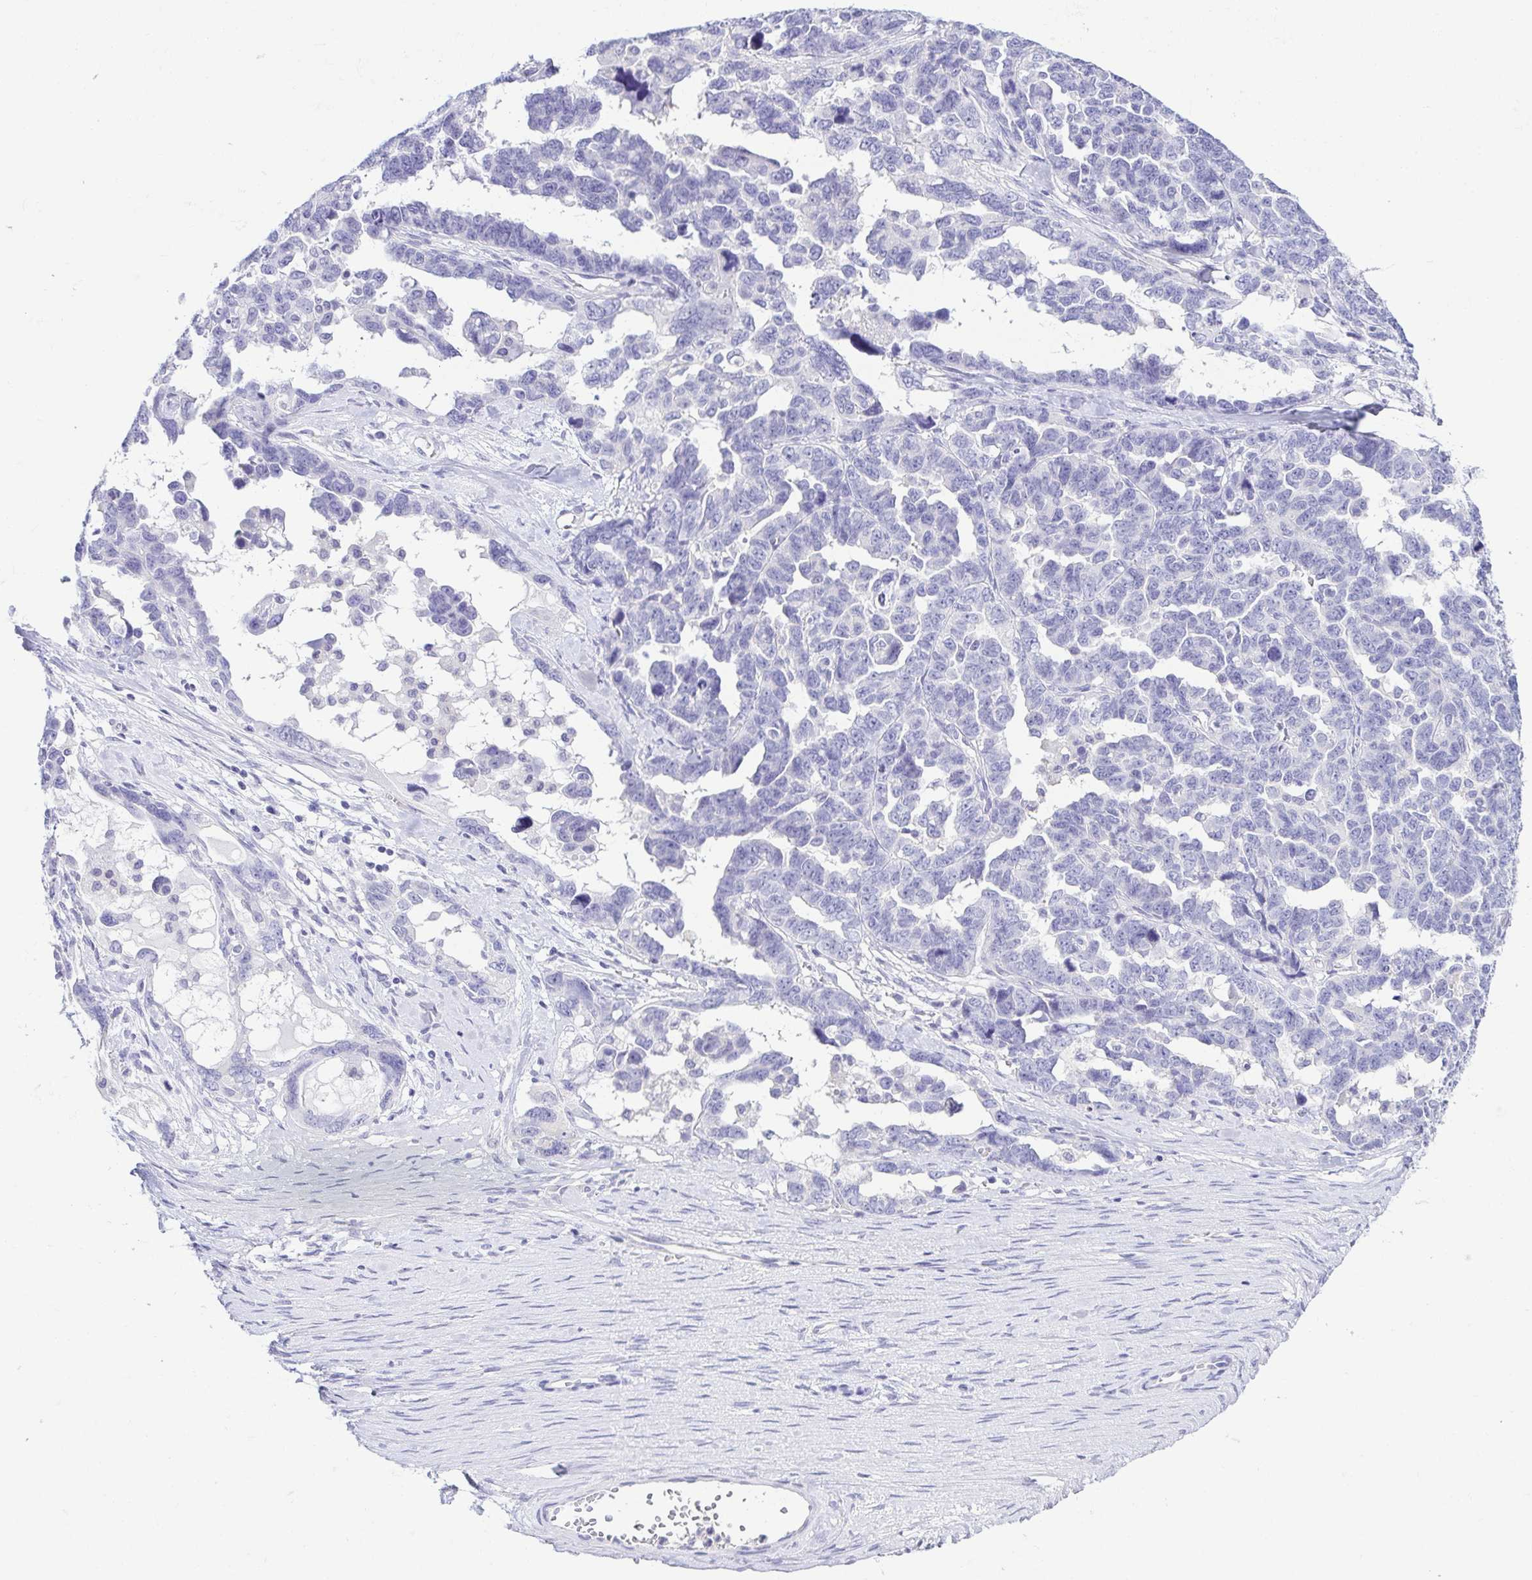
{"staining": {"intensity": "negative", "quantity": "none", "location": "none"}, "tissue": "ovarian cancer", "cell_type": "Tumor cells", "image_type": "cancer", "snomed": [{"axis": "morphology", "description": "Cystadenocarcinoma, serous, NOS"}, {"axis": "topography", "description": "Ovary"}], "caption": "Ovarian serous cystadenocarcinoma was stained to show a protein in brown. There is no significant staining in tumor cells.", "gene": "KRTDAP", "patient": {"sex": "female", "age": 69}}